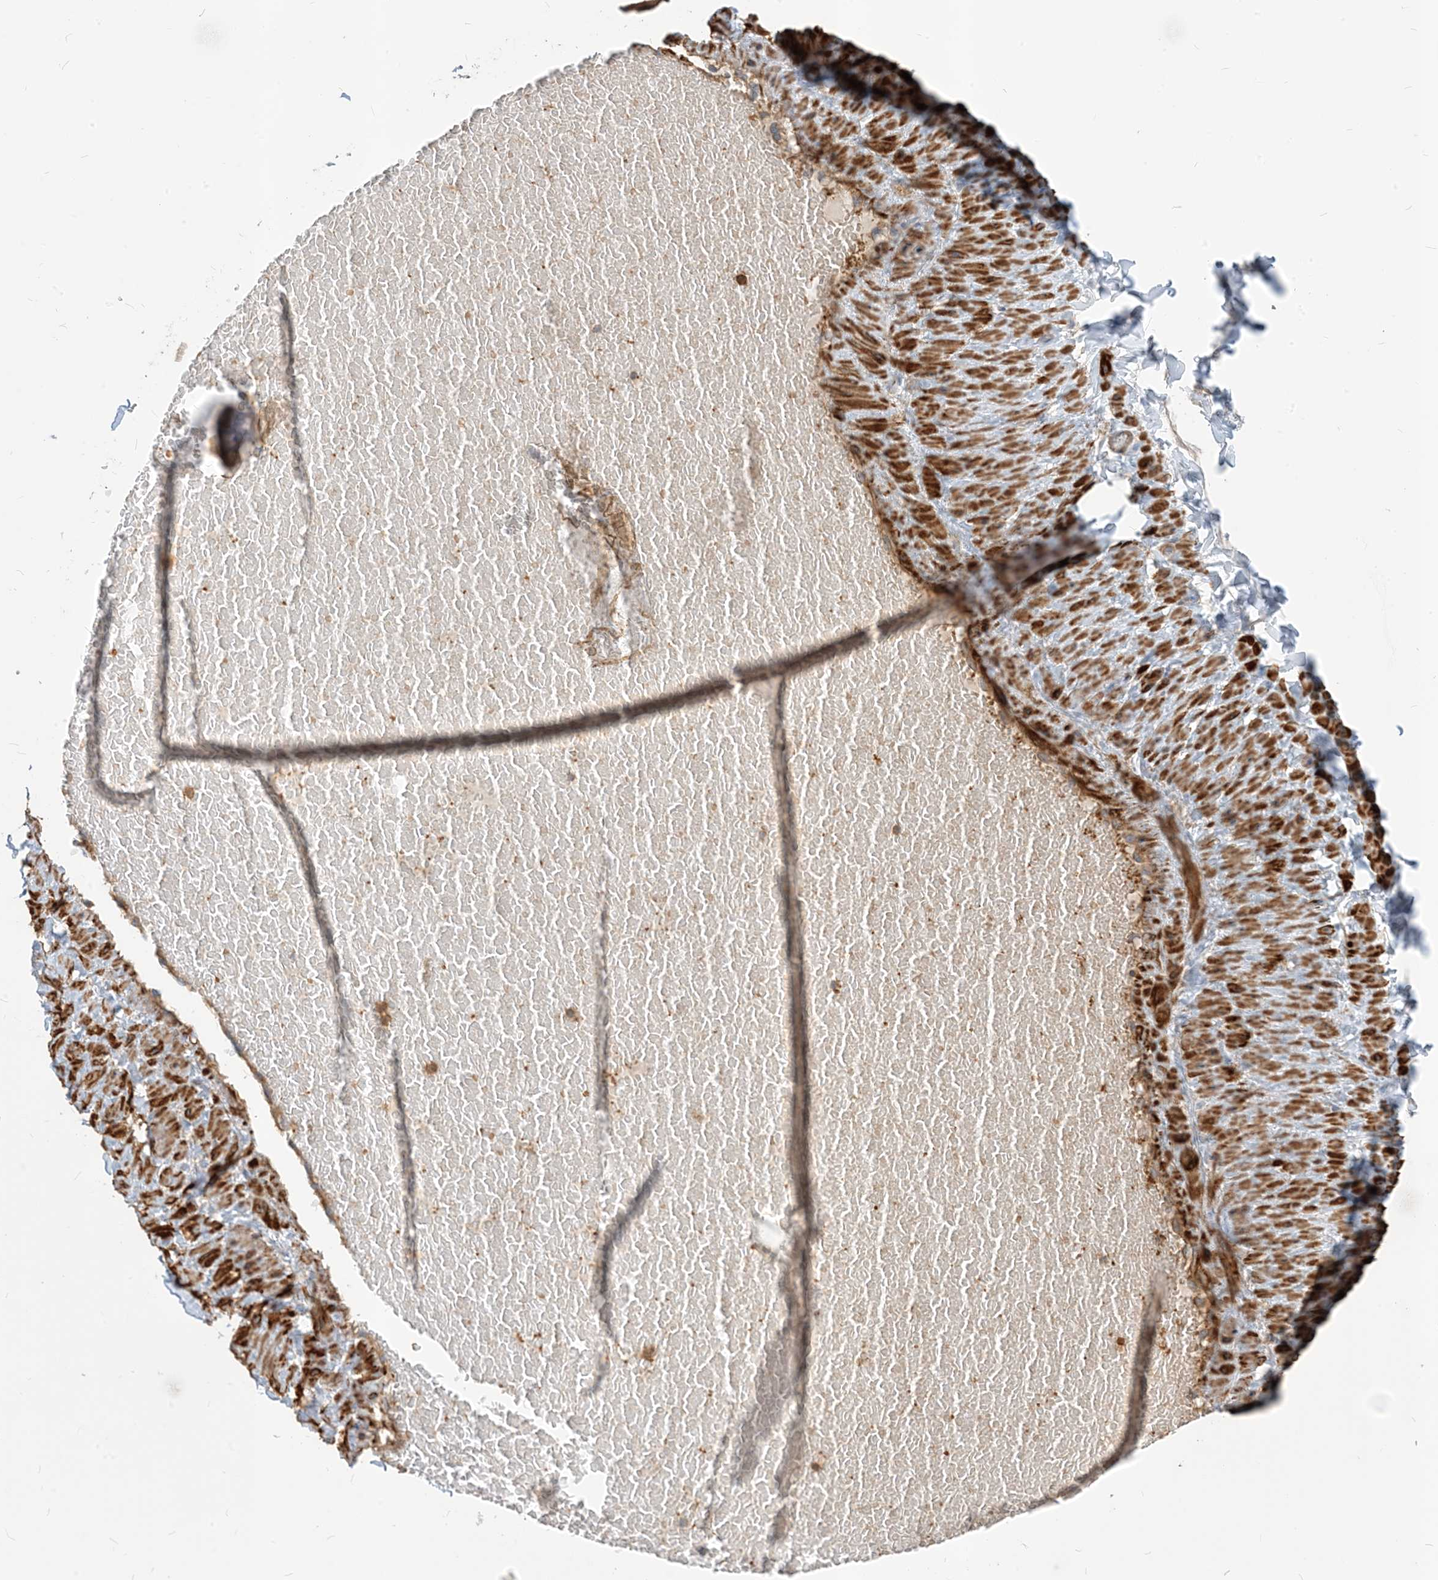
{"staining": {"intensity": "negative", "quantity": "none", "location": "none"}, "tissue": "adipose tissue", "cell_type": "Adipocytes", "image_type": "normal", "snomed": [{"axis": "morphology", "description": "Normal tissue, NOS"}, {"axis": "topography", "description": "Adipose tissue"}, {"axis": "topography", "description": "Vascular tissue"}, {"axis": "topography", "description": "Peripheral nerve tissue"}], "caption": "The immunohistochemistry (IHC) photomicrograph has no significant positivity in adipocytes of adipose tissue. The staining is performed using DAB brown chromogen with nuclei counter-stained in using hematoxylin.", "gene": "PARVG", "patient": {"sex": "male", "age": 25}}